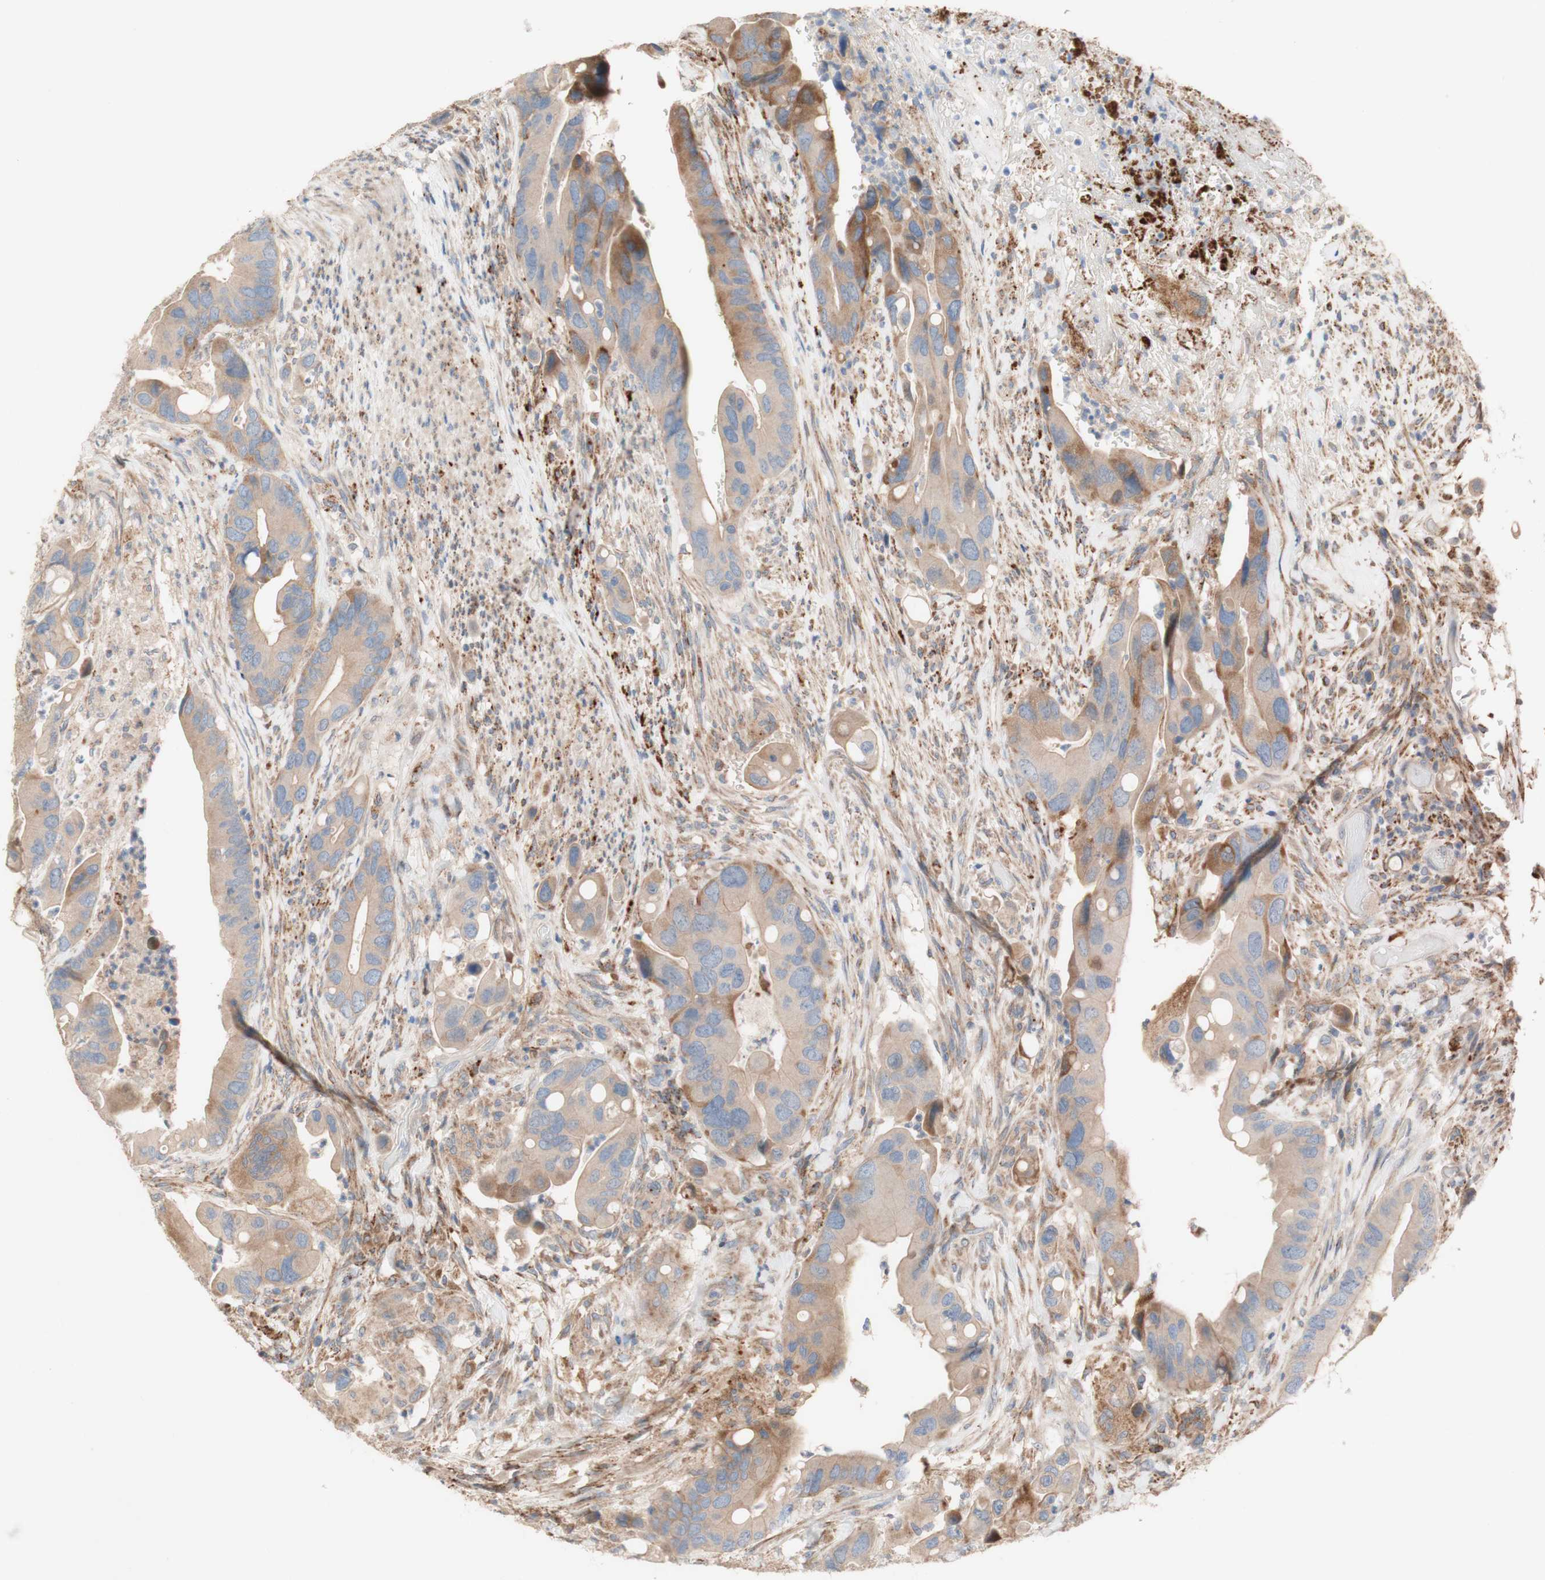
{"staining": {"intensity": "weak", "quantity": ">75%", "location": "cytoplasmic/membranous"}, "tissue": "colorectal cancer", "cell_type": "Tumor cells", "image_type": "cancer", "snomed": [{"axis": "morphology", "description": "Adenocarcinoma, NOS"}, {"axis": "topography", "description": "Rectum"}], "caption": "Immunohistochemistry histopathology image of human adenocarcinoma (colorectal) stained for a protein (brown), which exhibits low levels of weak cytoplasmic/membranous positivity in about >75% of tumor cells.", "gene": "PTPN21", "patient": {"sex": "female", "age": 57}}